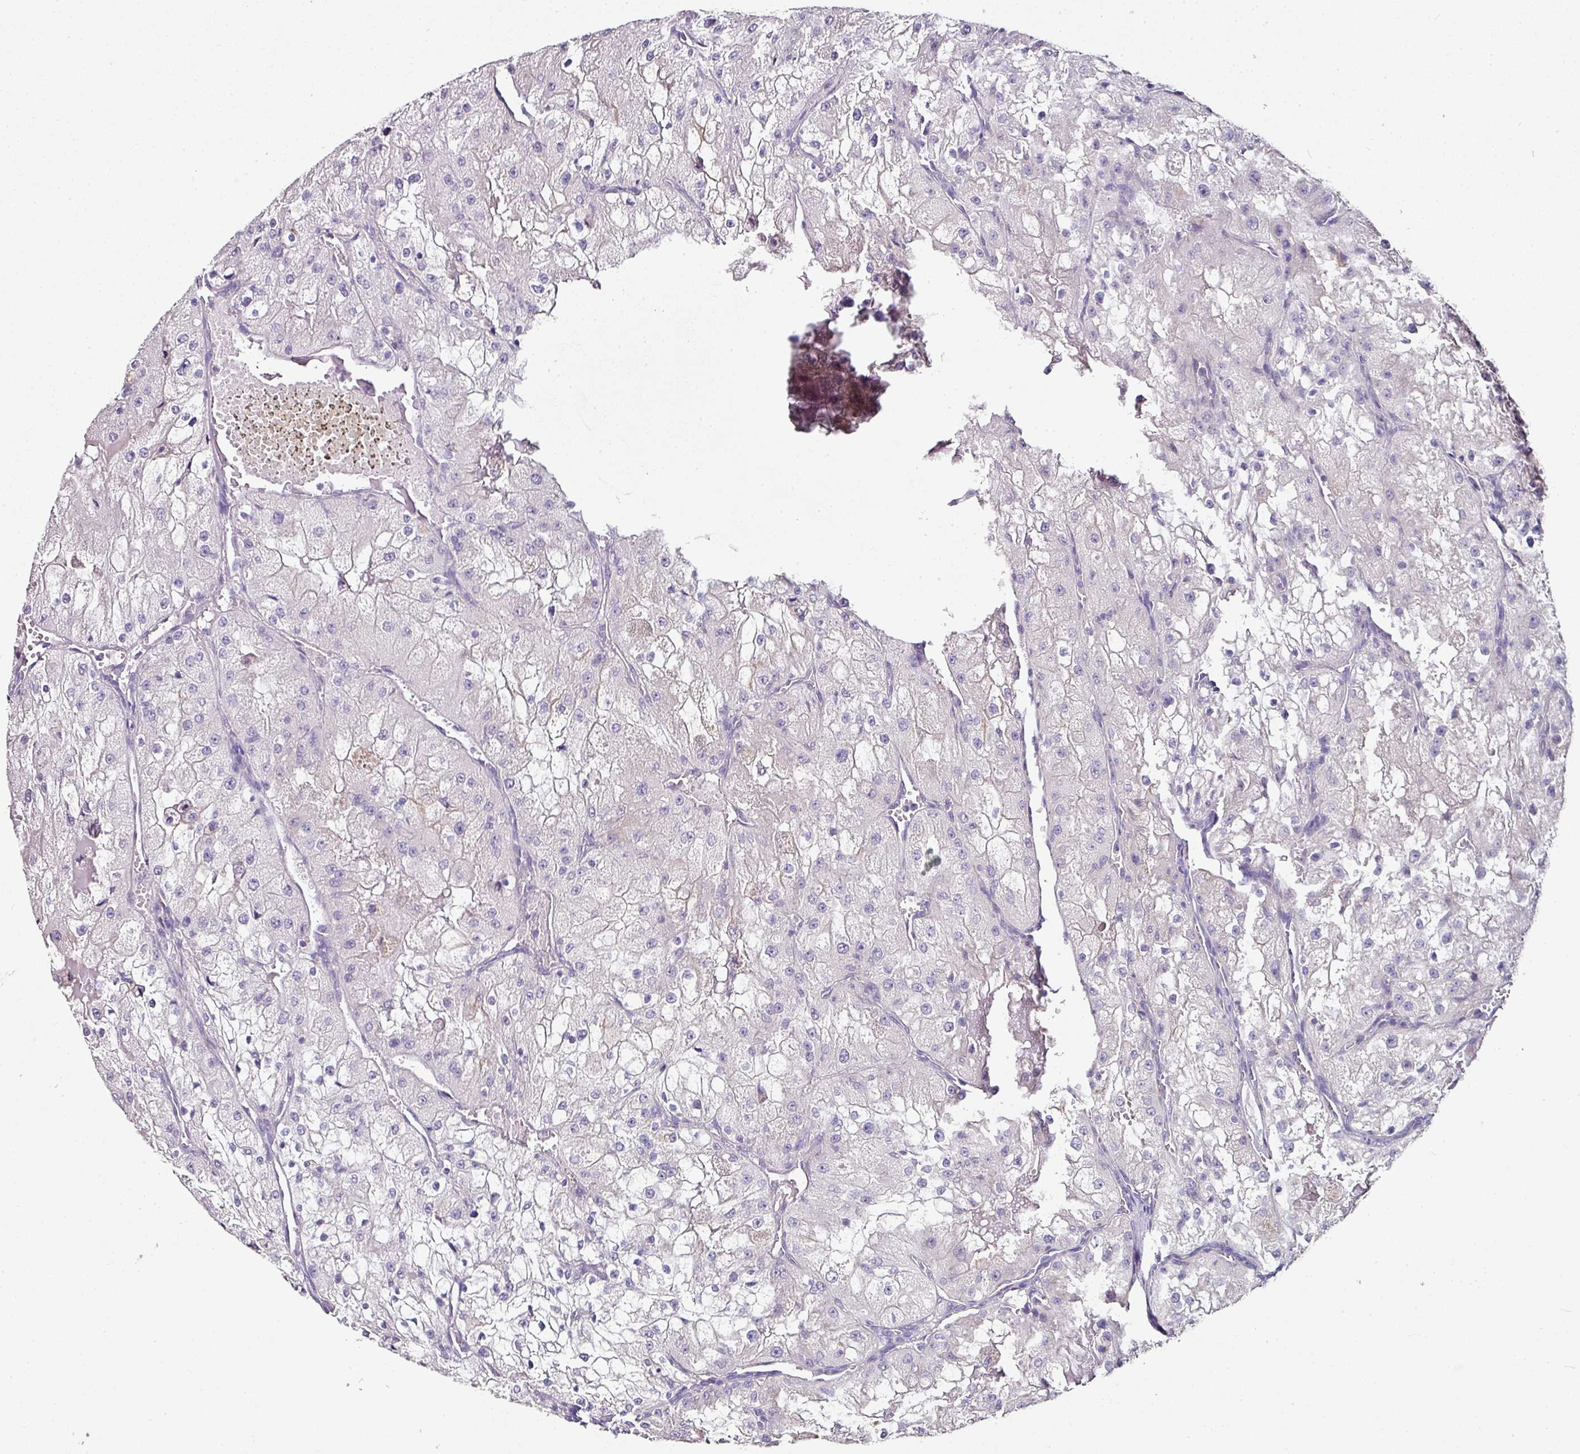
{"staining": {"intensity": "negative", "quantity": "none", "location": "none"}, "tissue": "renal cancer", "cell_type": "Tumor cells", "image_type": "cancer", "snomed": [{"axis": "morphology", "description": "Adenocarcinoma, NOS"}, {"axis": "topography", "description": "Kidney"}], "caption": "High magnification brightfield microscopy of adenocarcinoma (renal) stained with DAB (brown) and counterstained with hematoxylin (blue): tumor cells show no significant staining.", "gene": "SKIC2", "patient": {"sex": "female", "age": 74}}